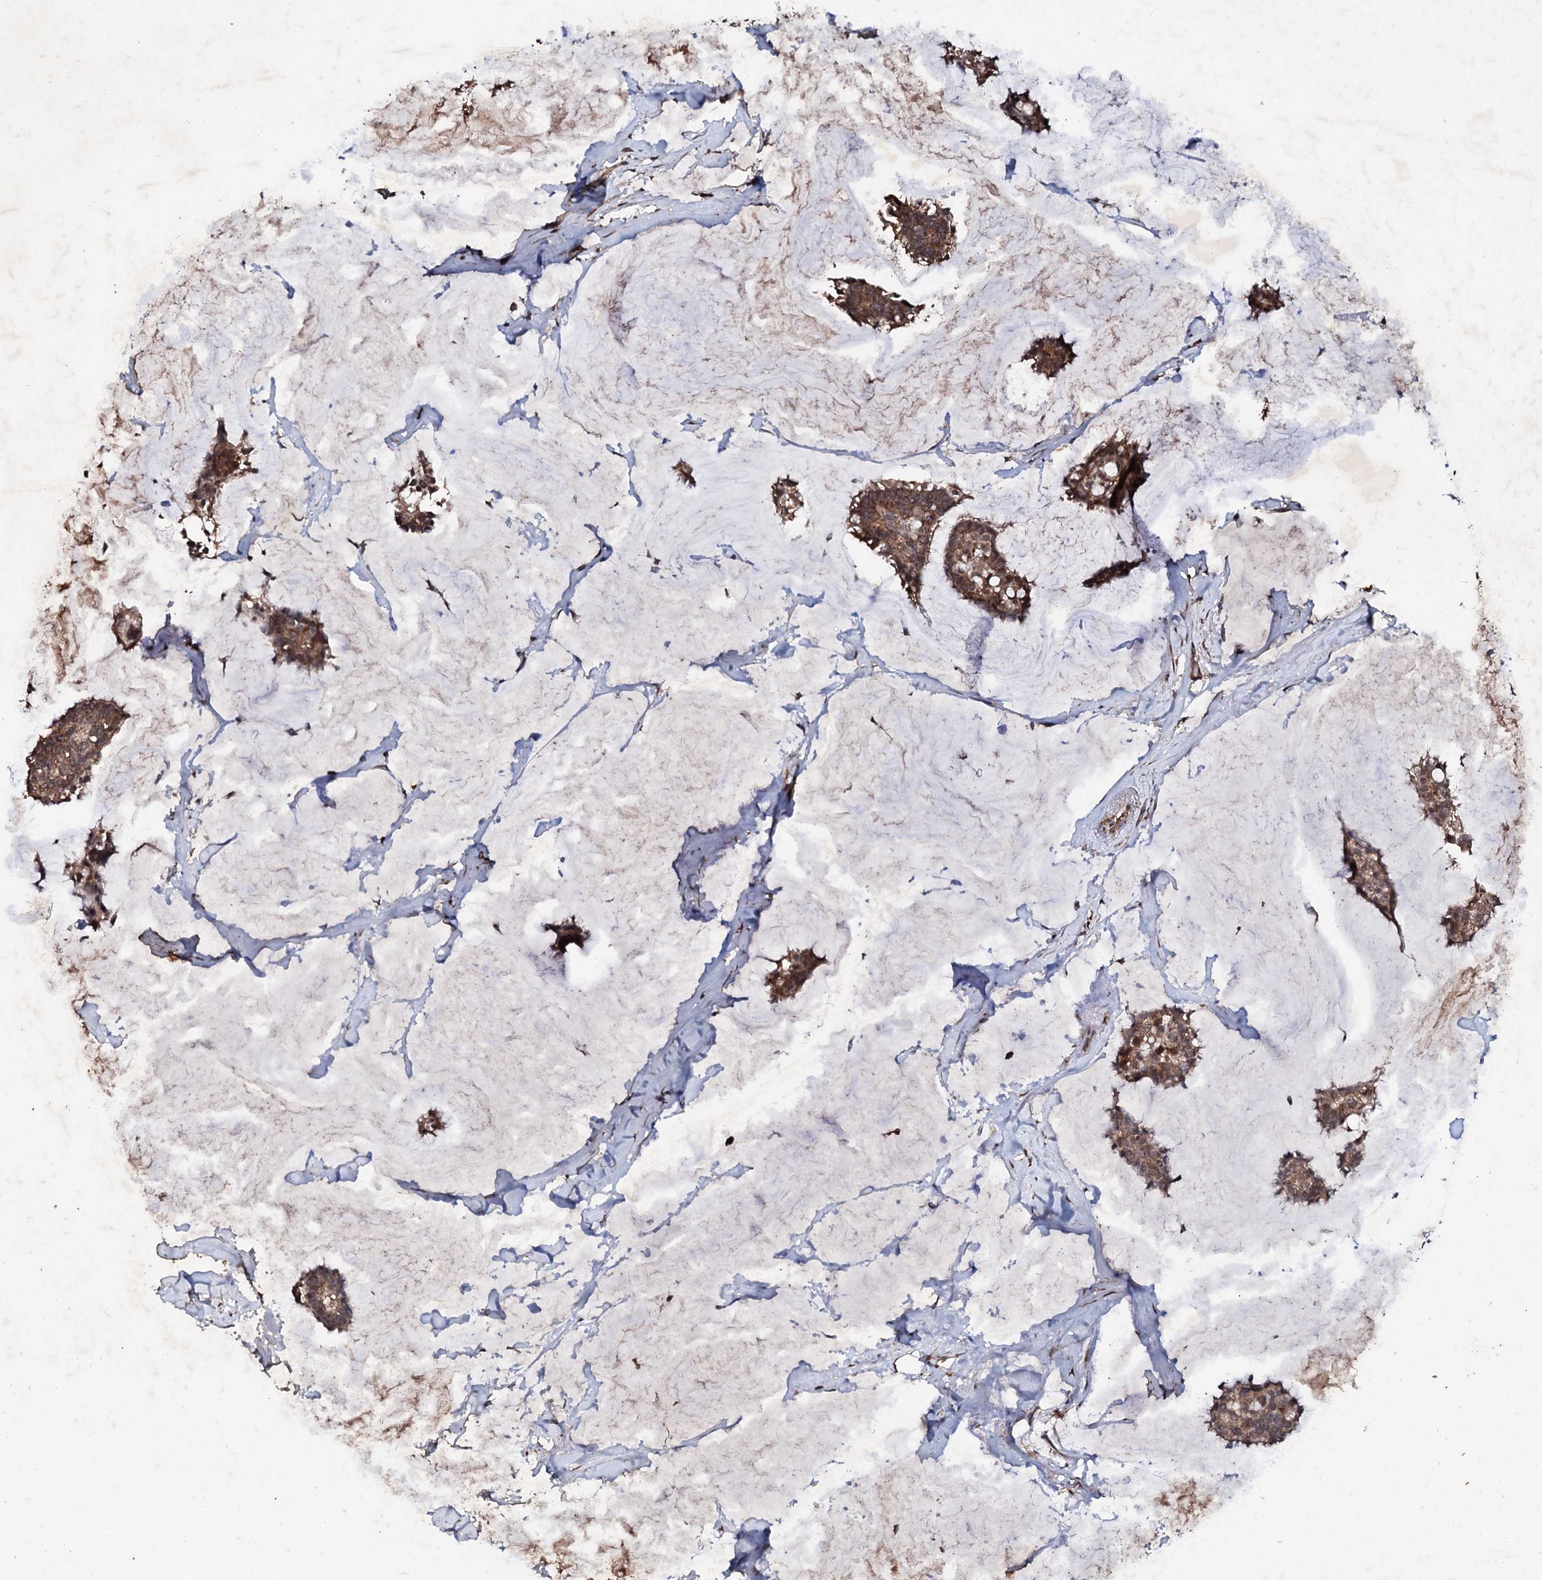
{"staining": {"intensity": "moderate", "quantity": ">75%", "location": "cytoplasmic/membranous"}, "tissue": "breast cancer", "cell_type": "Tumor cells", "image_type": "cancer", "snomed": [{"axis": "morphology", "description": "Duct carcinoma"}, {"axis": "topography", "description": "Breast"}], "caption": "Protein expression analysis of human breast invasive ductal carcinoma reveals moderate cytoplasmic/membranous positivity in about >75% of tumor cells.", "gene": "FAM111A", "patient": {"sex": "female", "age": 93}}